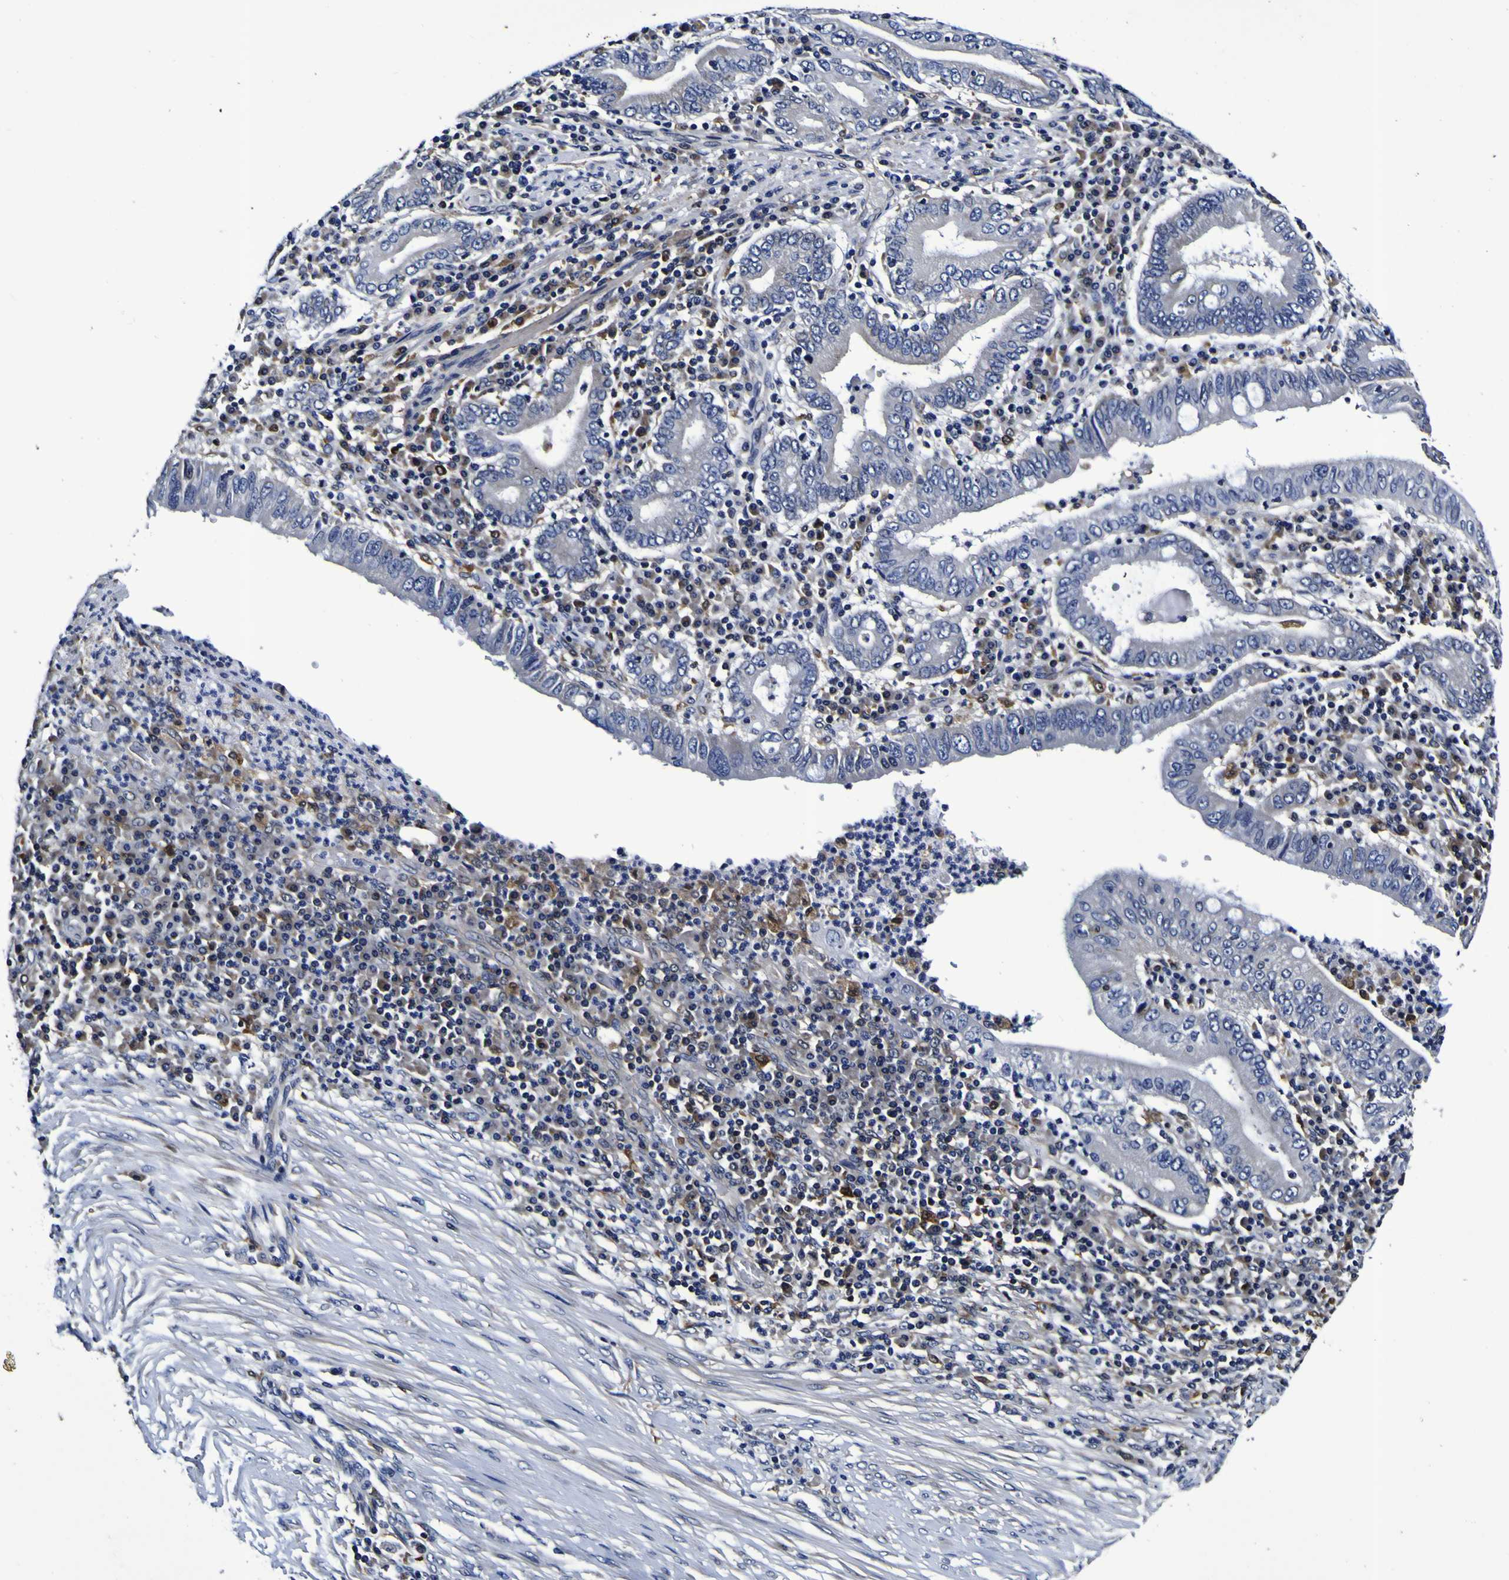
{"staining": {"intensity": "negative", "quantity": "none", "location": "none"}, "tissue": "stomach cancer", "cell_type": "Tumor cells", "image_type": "cancer", "snomed": [{"axis": "morphology", "description": "Normal tissue, NOS"}, {"axis": "morphology", "description": "Adenocarcinoma, NOS"}, {"axis": "topography", "description": "Esophagus"}, {"axis": "topography", "description": "Stomach, upper"}, {"axis": "topography", "description": "Peripheral nerve tissue"}], "caption": "Immunohistochemistry of human stomach cancer displays no positivity in tumor cells.", "gene": "GPX1", "patient": {"sex": "male", "age": 62}}